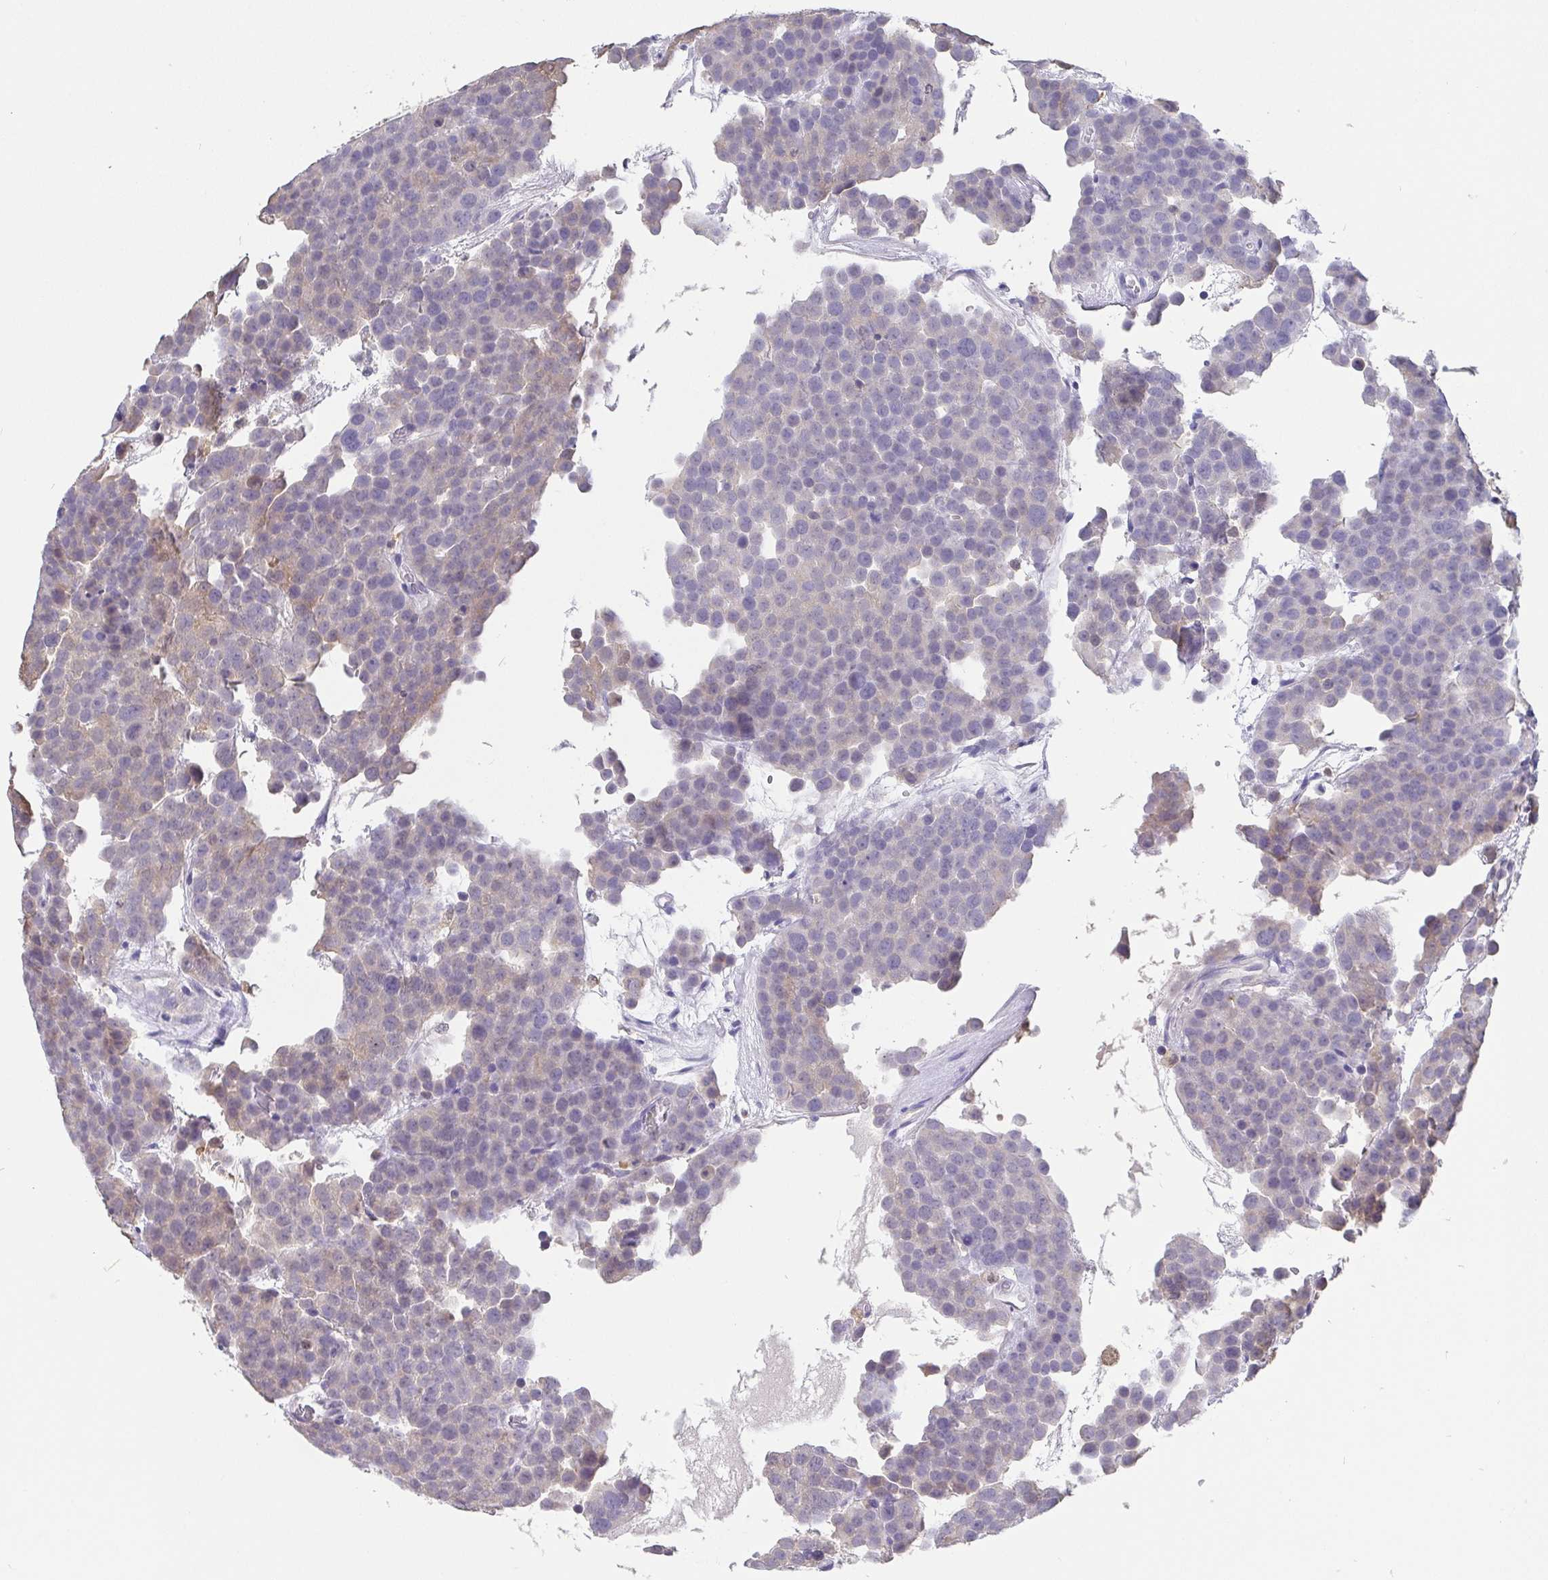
{"staining": {"intensity": "negative", "quantity": "none", "location": "none"}, "tissue": "testis cancer", "cell_type": "Tumor cells", "image_type": "cancer", "snomed": [{"axis": "morphology", "description": "Seminoma, NOS"}, {"axis": "topography", "description": "Testis"}], "caption": "The immunohistochemistry (IHC) histopathology image has no significant expression in tumor cells of testis cancer (seminoma) tissue. The staining was performed using DAB (3,3'-diaminobenzidine) to visualize the protein expression in brown, while the nuclei were stained in blue with hematoxylin (Magnification: 20x).", "gene": "IDH1", "patient": {"sex": "male", "age": 71}}